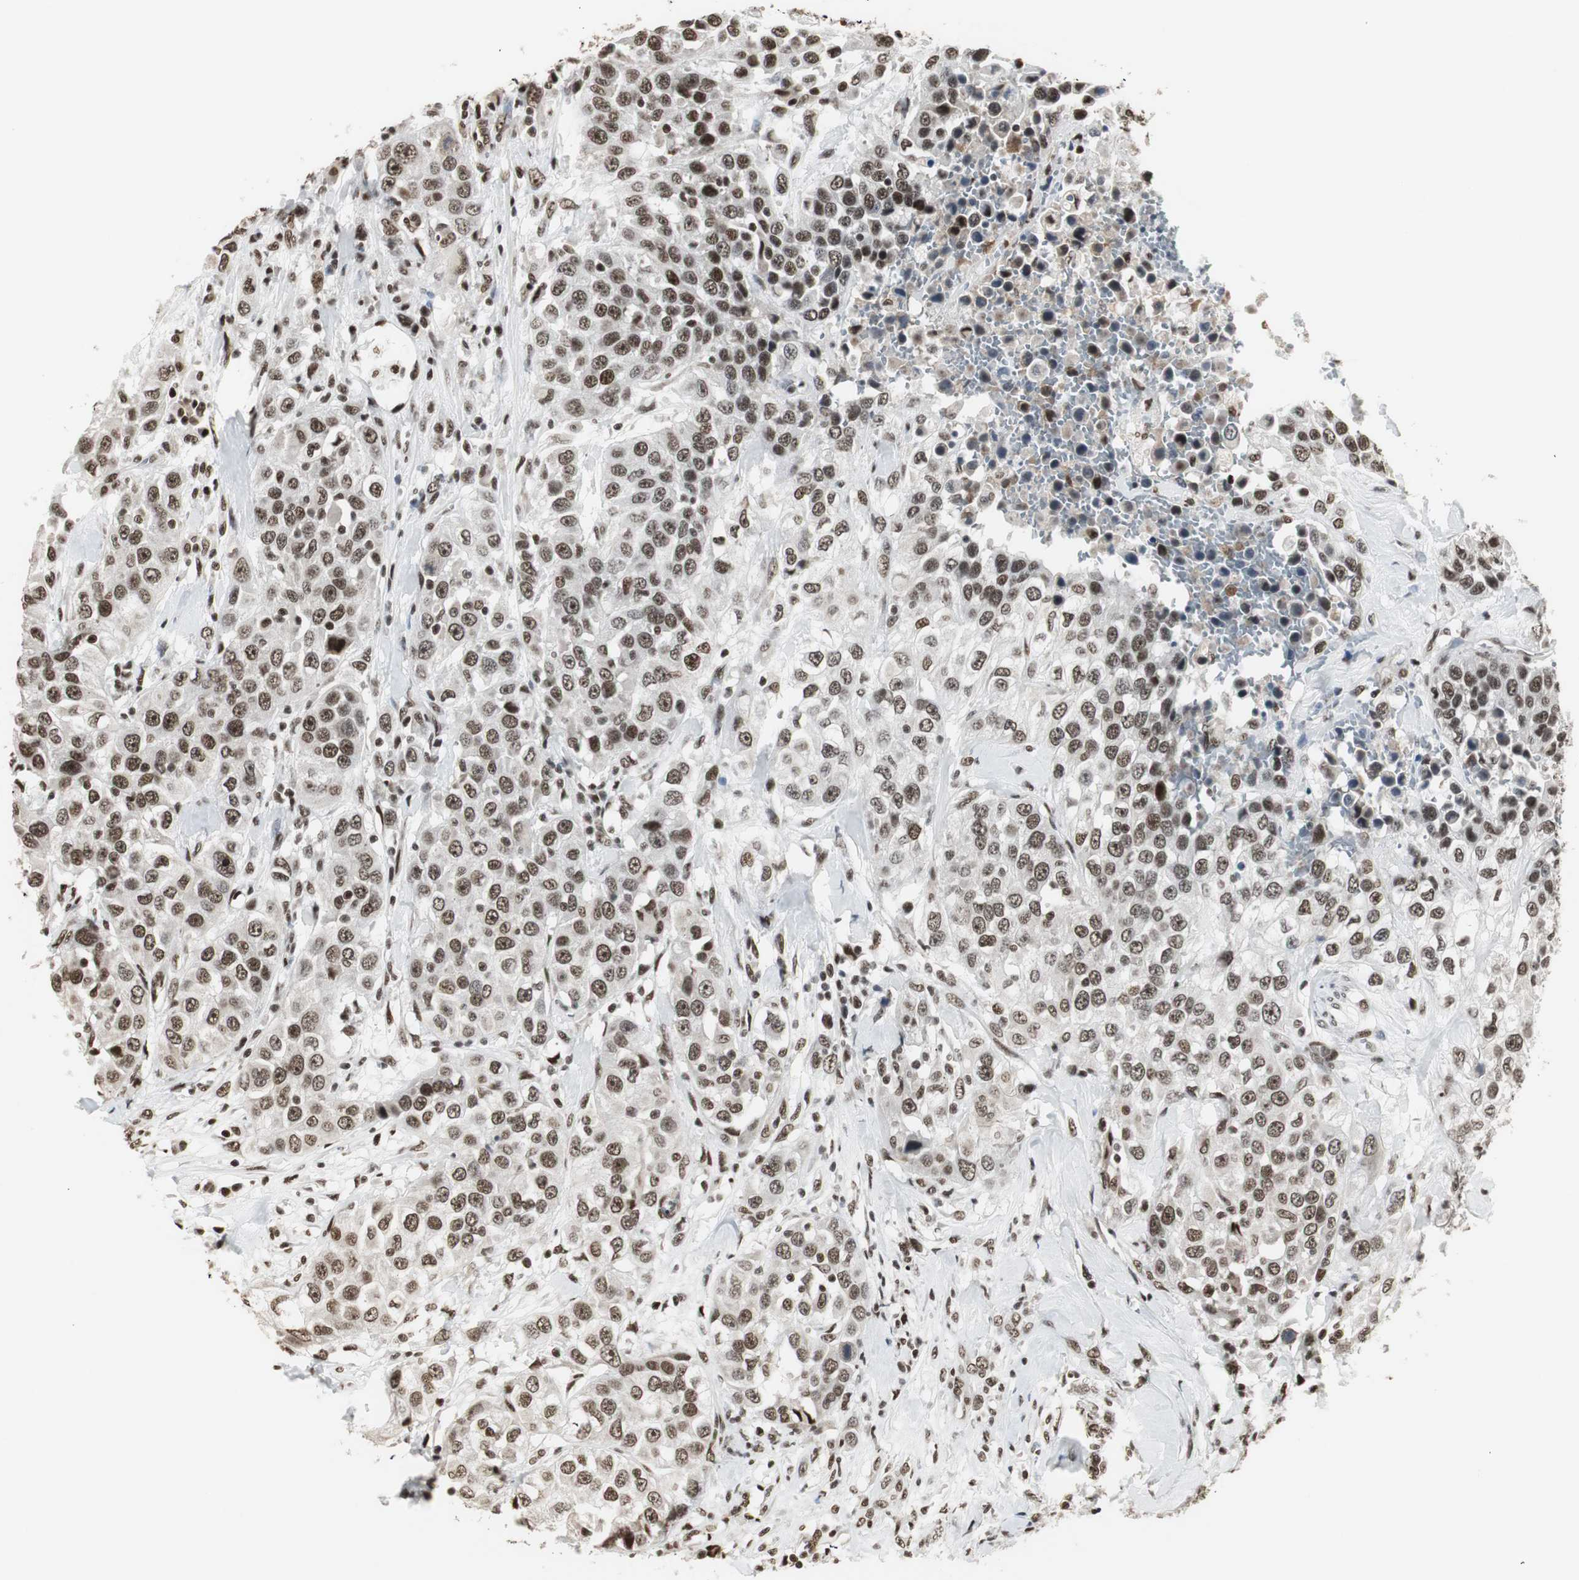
{"staining": {"intensity": "moderate", "quantity": ">75%", "location": "nuclear"}, "tissue": "urothelial cancer", "cell_type": "Tumor cells", "image_type": "cancer", "snomed": [{"axis": "morphology", "description": "Urothelial carcinoma, High grade"}, {"axis": "topography", "description": "Urinary bladder"}], "caption": "High-magnification brightfield microscopy of high-grade urothelial carcinoma stained with DAB (3,3'-diaminobenzidine) (brown) and counterstained with hematoxylin (blue). tumor cells exhibit moderate nuclear staining is identified in approximately>75% of cells.", "gene": "PARN", "patient": {"sex": "female", "age": 80}}